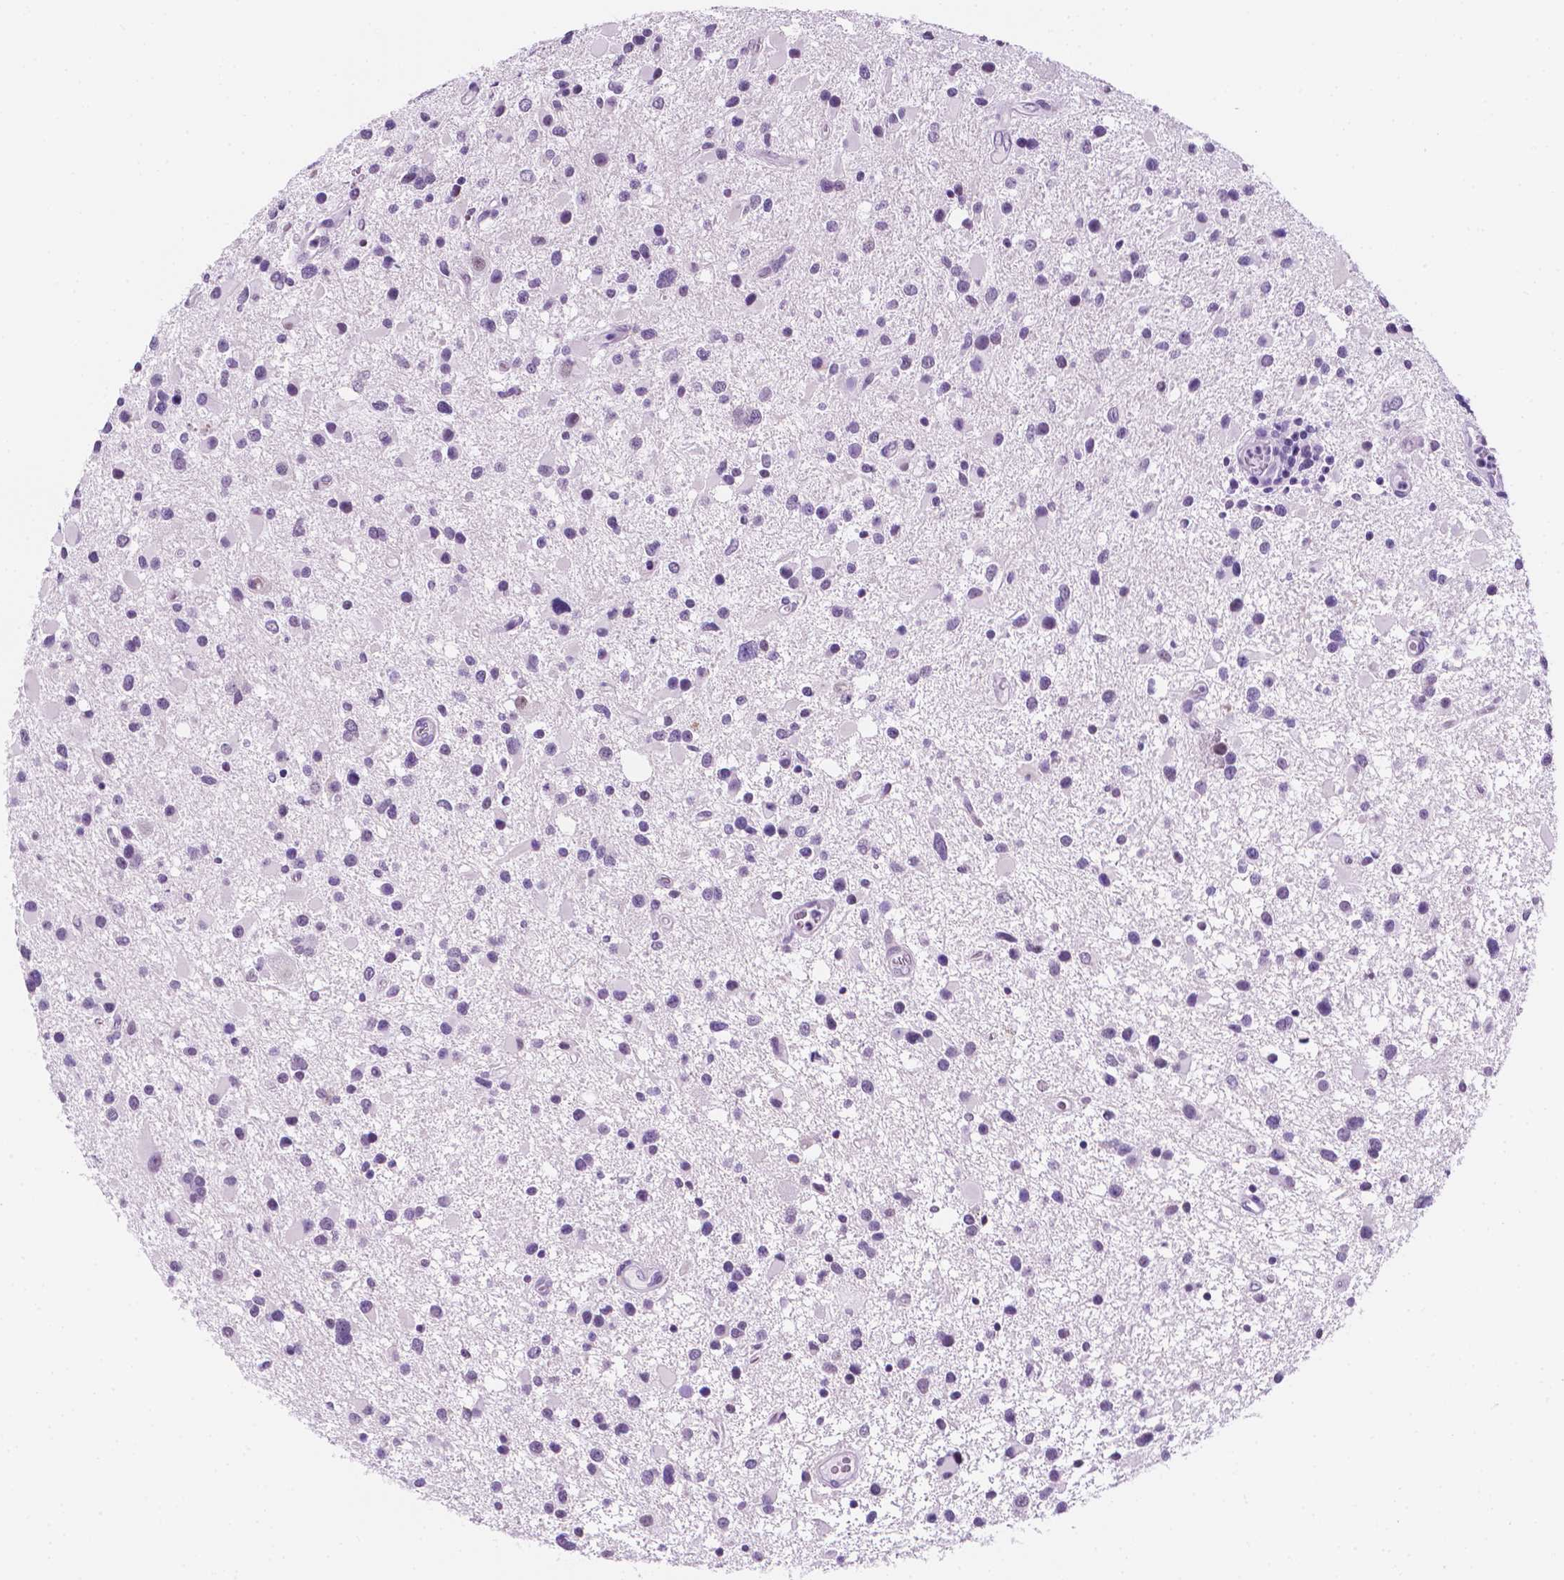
{"staining": {"intensity": "negative", "quantity": "none", "location": "none"}, "tissue": "glioma", "cell_type": "Tumor cells", "image_type": "cancer", "snomed": [{"axis": "morphology", "description": "Glioma, malignant, Low grade"}, {"axis": "topography", "description": "Brain"}], "caption": "This micrograph is of malignant glioma (low-grade) stained with IHC to label a protein in brown with the nuclei are counter-stained blue. There is no expression in tumor cells. (DAB (3,3'-diaminobenzidine) IHC visualized using brightfield microscopy, high magnification).", "gene": "PPL", "patient": {"sex": "female", "age": 32}}